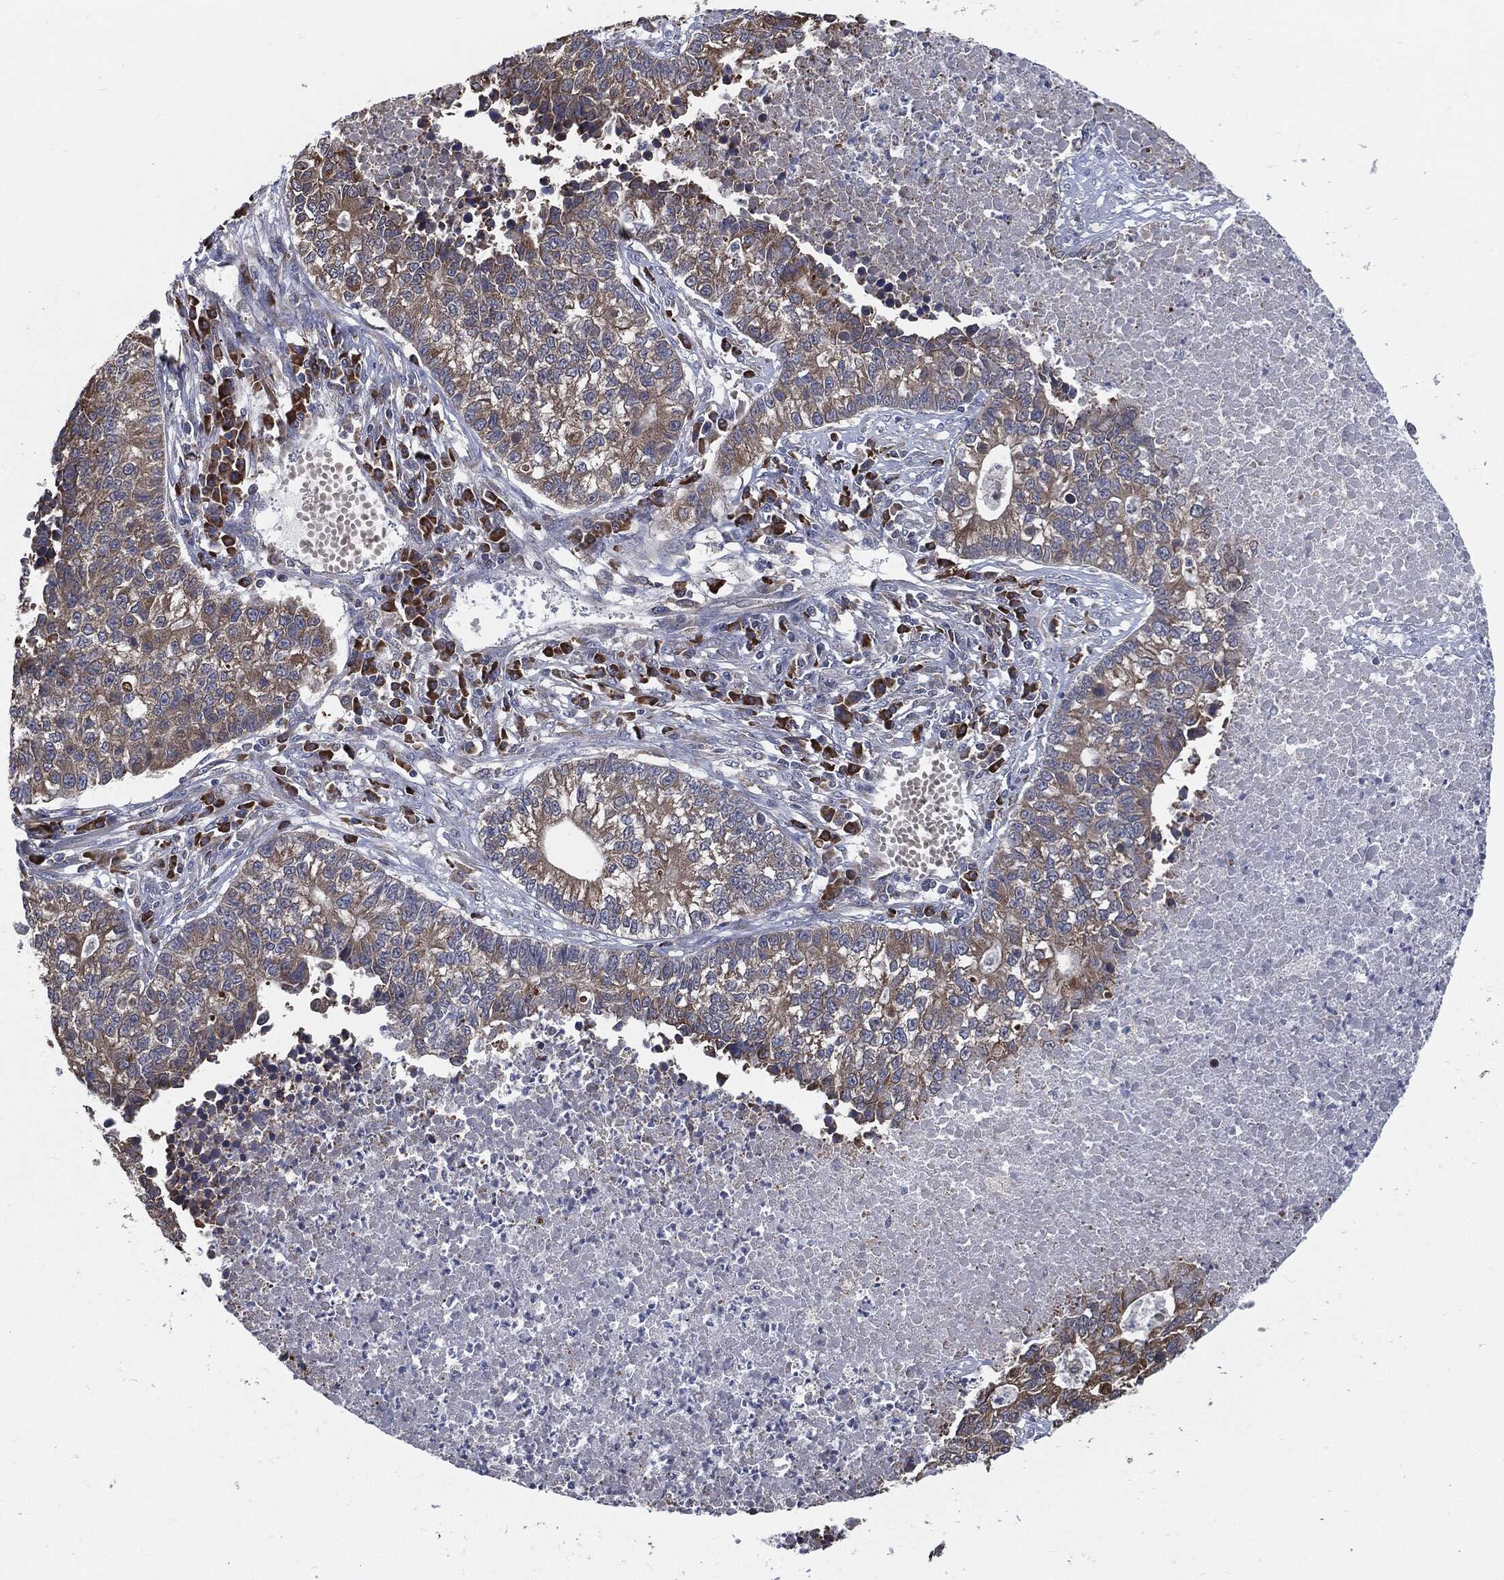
{"staining": {"intensity": "moderate", "quantity": "25%-75%", "location": "cytoplasmic/membranous"}, "tissue": "lung cancer", "cell_type": "Tumor cells", "image_type": "cancer", "snomed": [{"axis": "morphology", "description": "Adenocarcinoma, NOS"}, {"axis": "topography", "description": "Lung"}], "caption": "Tumor cells reveal moderate cytoplasmic/membranous expression in approximately 25%-75% of cells in lung cancer.", "gene": "PRDX4", "patient": {"sex": "male", "age": 57}}